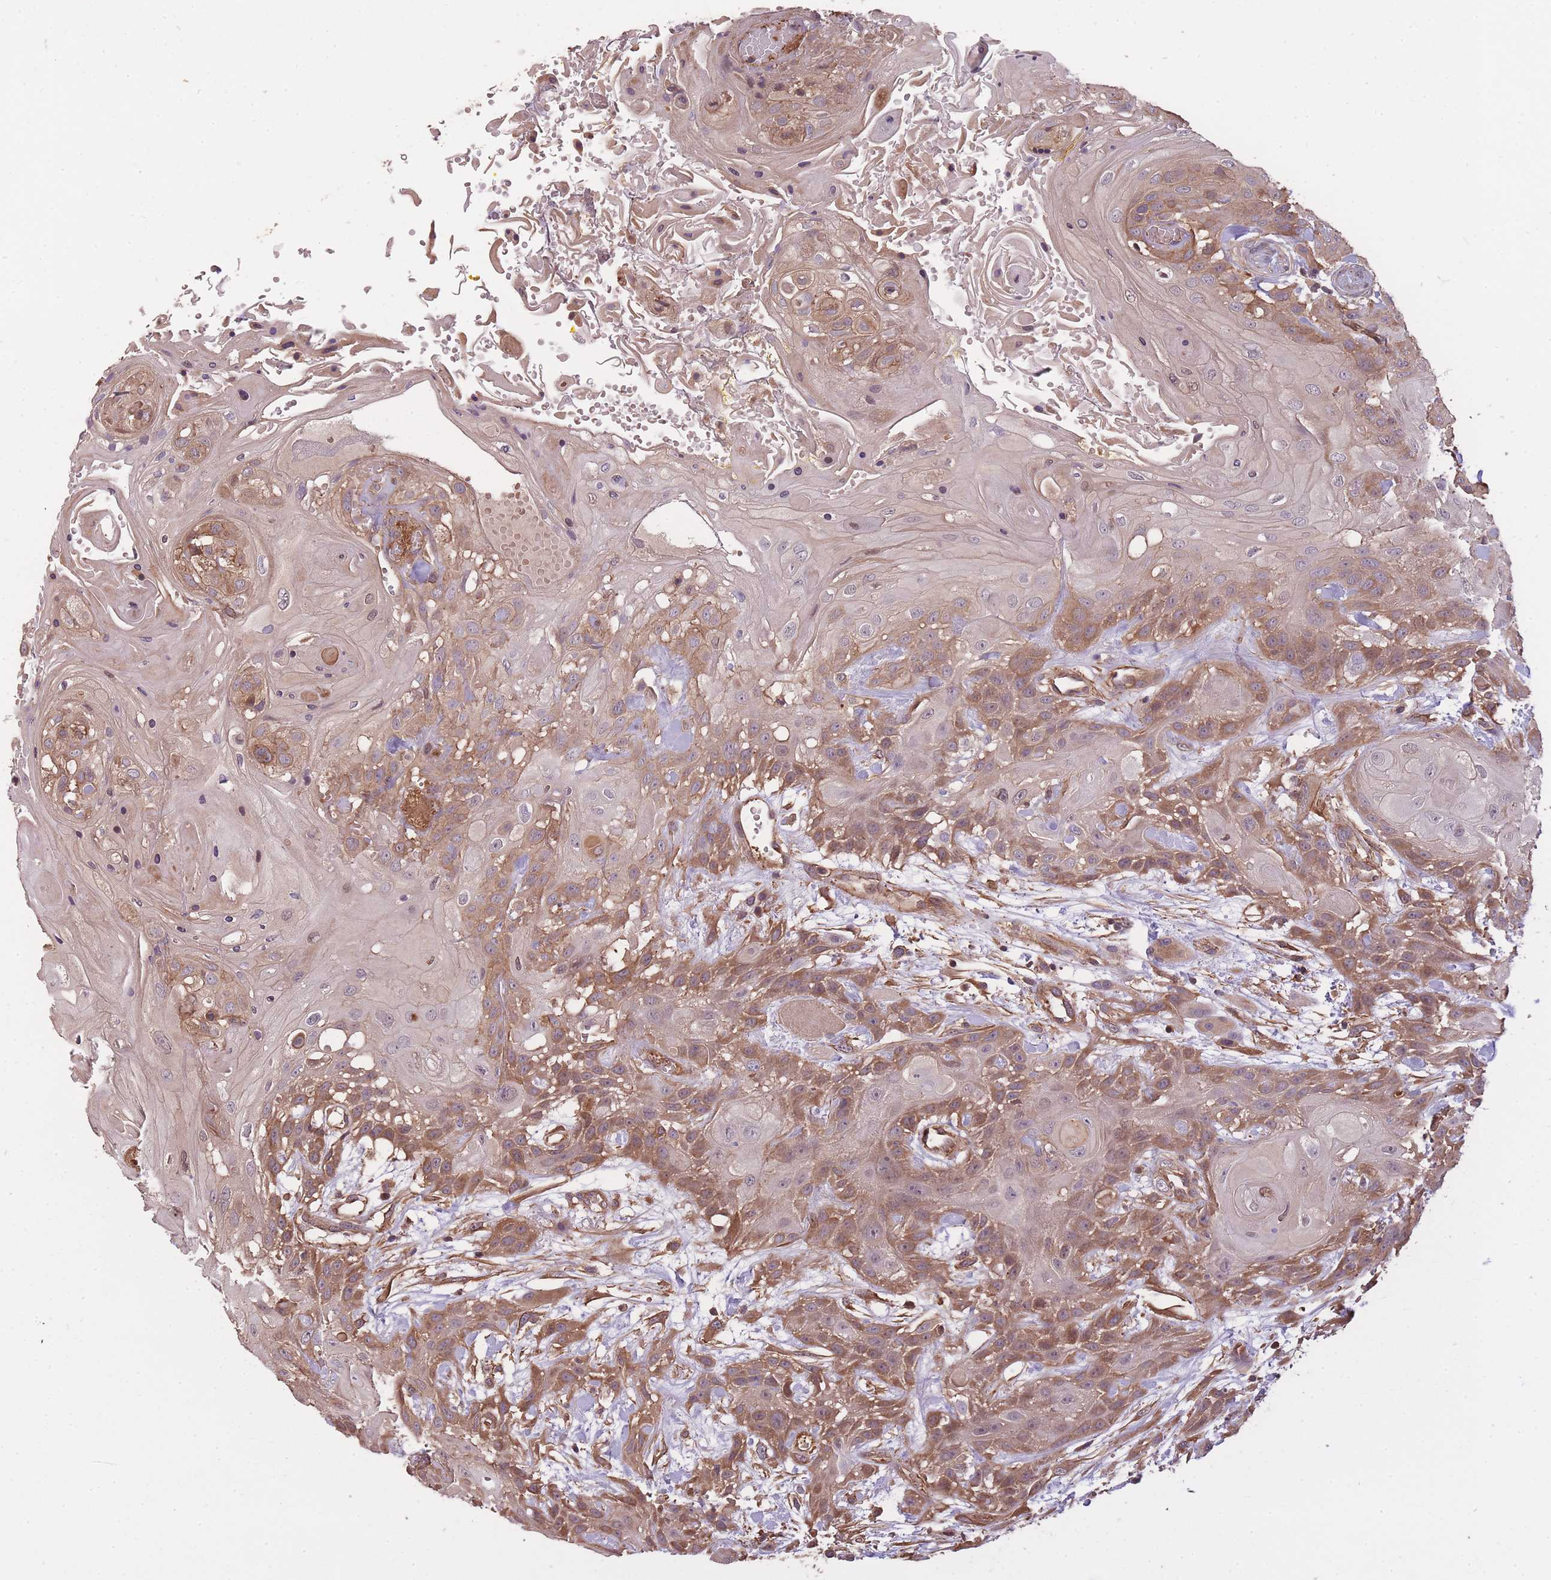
{"staining": {"intensity": "moderate", "quantity": "25%-75%", "location": "cytoplasmic/membranous"}, "tissue": "head and neck cancer", "cell_type": "Tumor cells", "image_type": "cancer", "snomed": [{"axis": "morphology", "description": "Squamous cell carcinoma, NOS"}, {"axis": "topography", "description": "Head-Neck"}], "caption": "Immunohistochemistry (IHC) of human head and neck squamous cell carcinoma displays medium levels of moderate cytoplasmic/membranous staining in about 25%-75% of tumor cells. (DAB (3,3'-diaminobenzidine) IHC, brown staining for protein, blue staining for nuclei).", "gene": "ARMH3", "patient": {"sex": "female", "age": 43}}